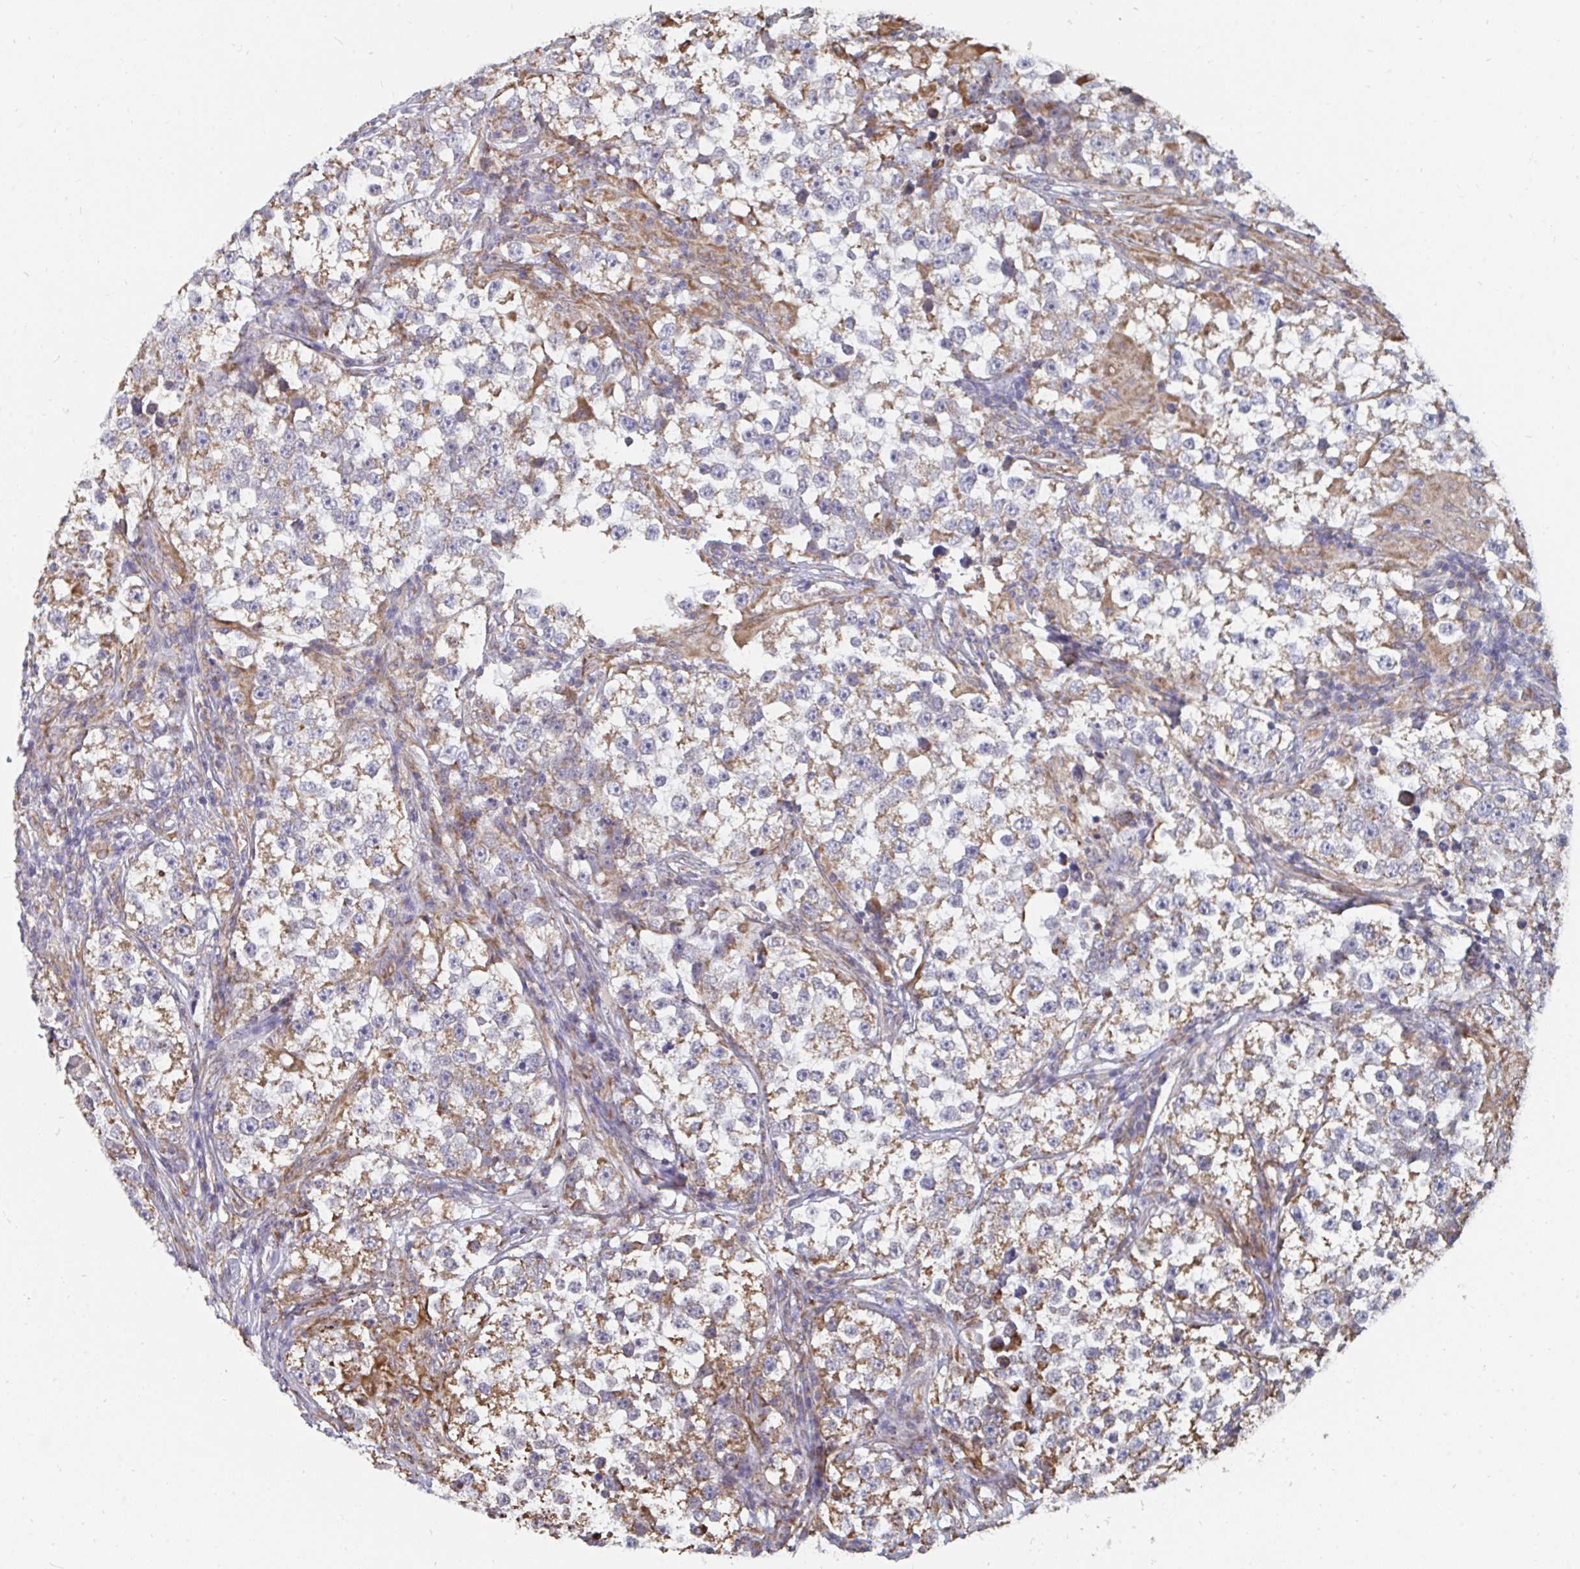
{"staining": {"intensity": "weak", "quantity": ">75%", "location": "cytoplasmic/membranous"}, "tissue": "testis cancer", "cell_type": "Tumor cells", "image_type": "cancer", "snomed": [{"axis": "morphology", "description": "Seminoma, NOS"}, {"axis": "topography", "description": "Testis"}], "caption": "This is an image of immunohistochemistry (IHC) staining of testis cancer (seminoma), which shows weak staining in the cytoplasmic/membranous of tumor cells.", "gene": "ELAVL1", "patient": {"sex": "male", "age": 46}}